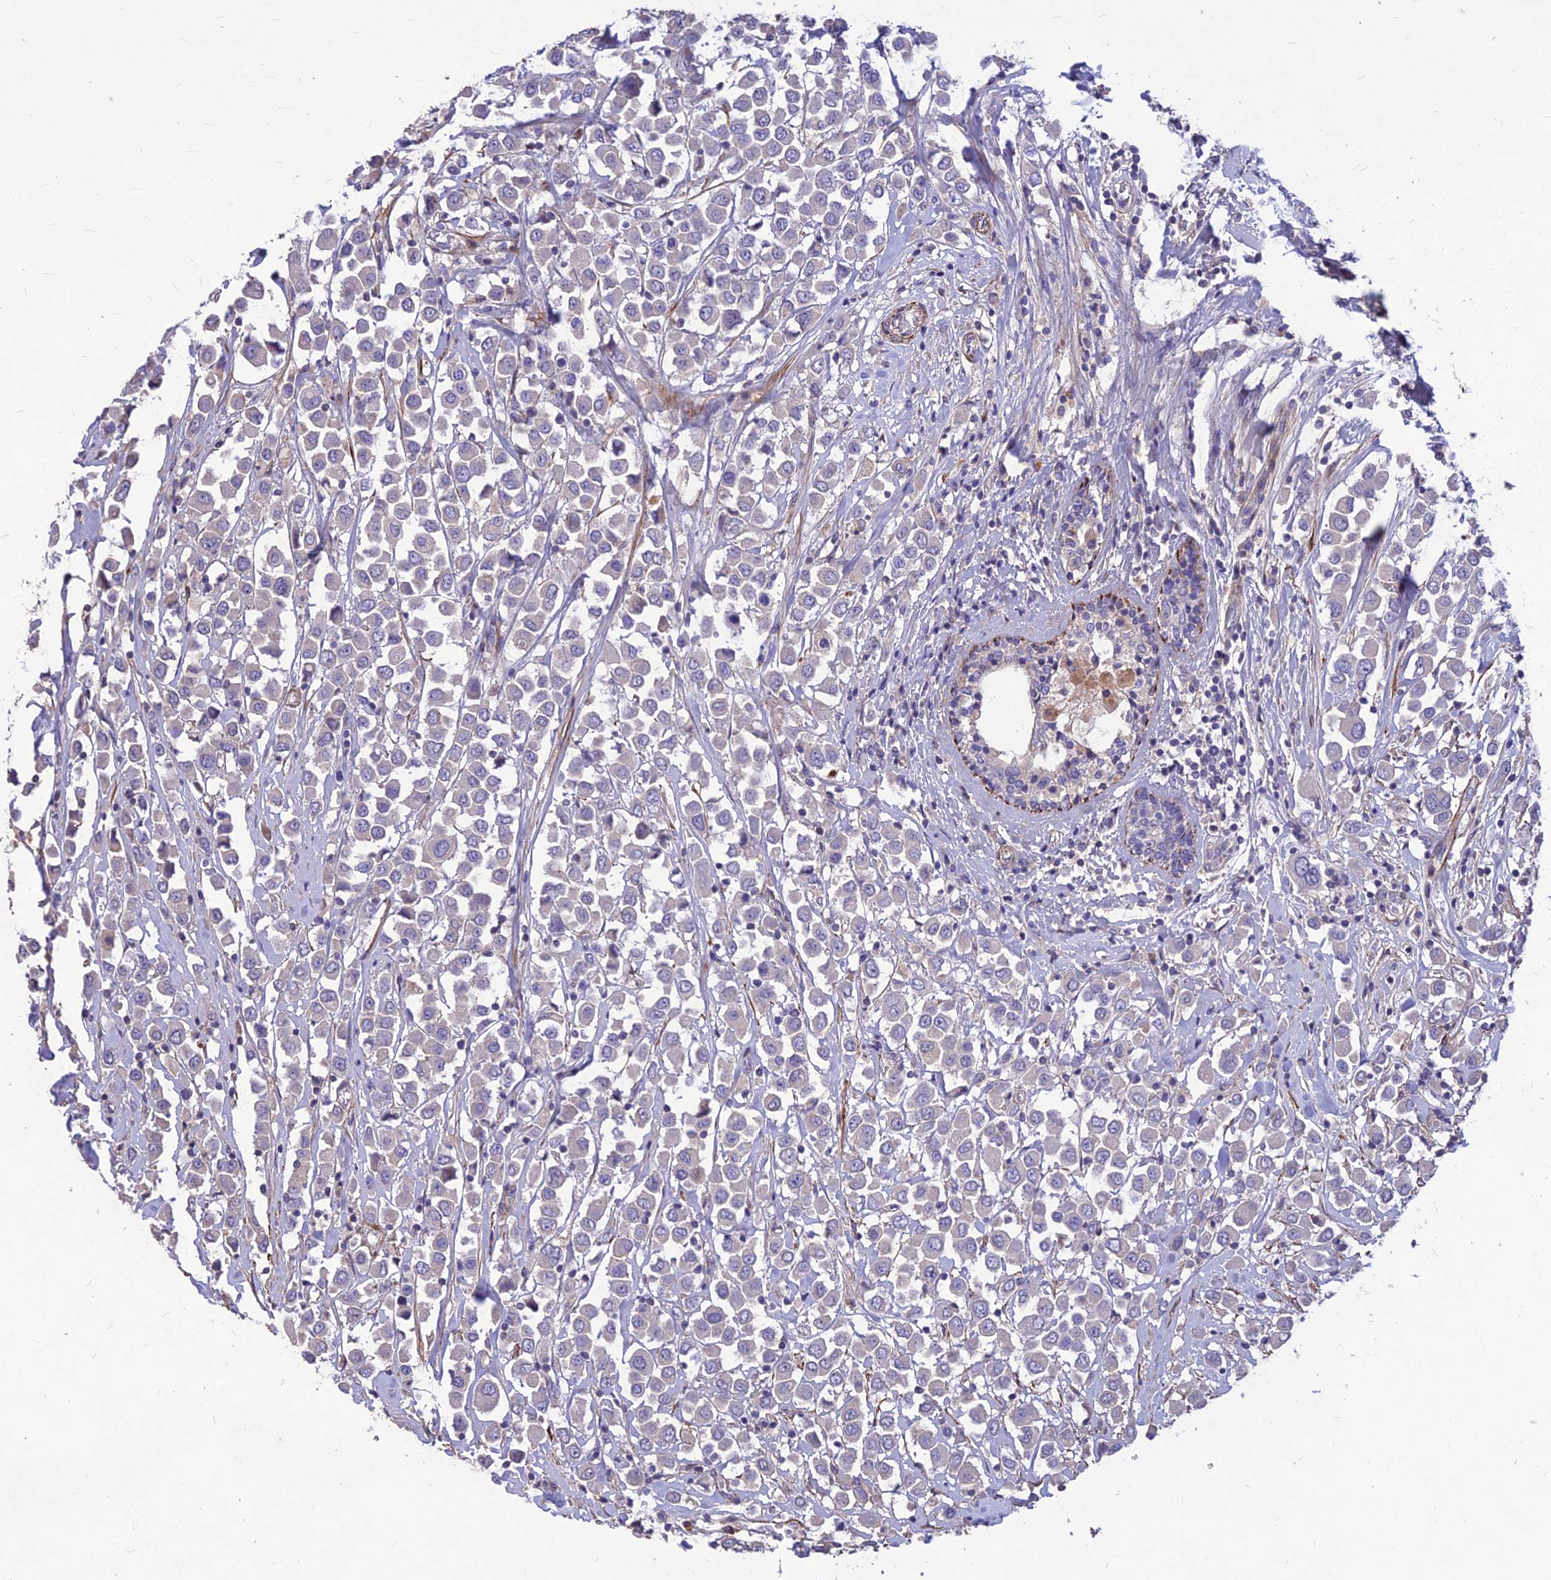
{"staining": {"intensity": "negative", "quantity": "none", "location": "none"}, "tissue": "breast cancer", "cell_type": "Tumor cells", "image_type": "cancer", "snomed": [{"axis": "morphology", "description": "Duct carcinoma"}, {"axis": "topography", "description": "Breast"}], "caption": "Immunohistochemistry (IHC) micrograph of human infiltrating ductal carcinoma (breast) stained for a protein (brown), which reveals no expression in tumor cells.", "gene": "CLUH", "patient": {"sex": "female", "age": 61}}